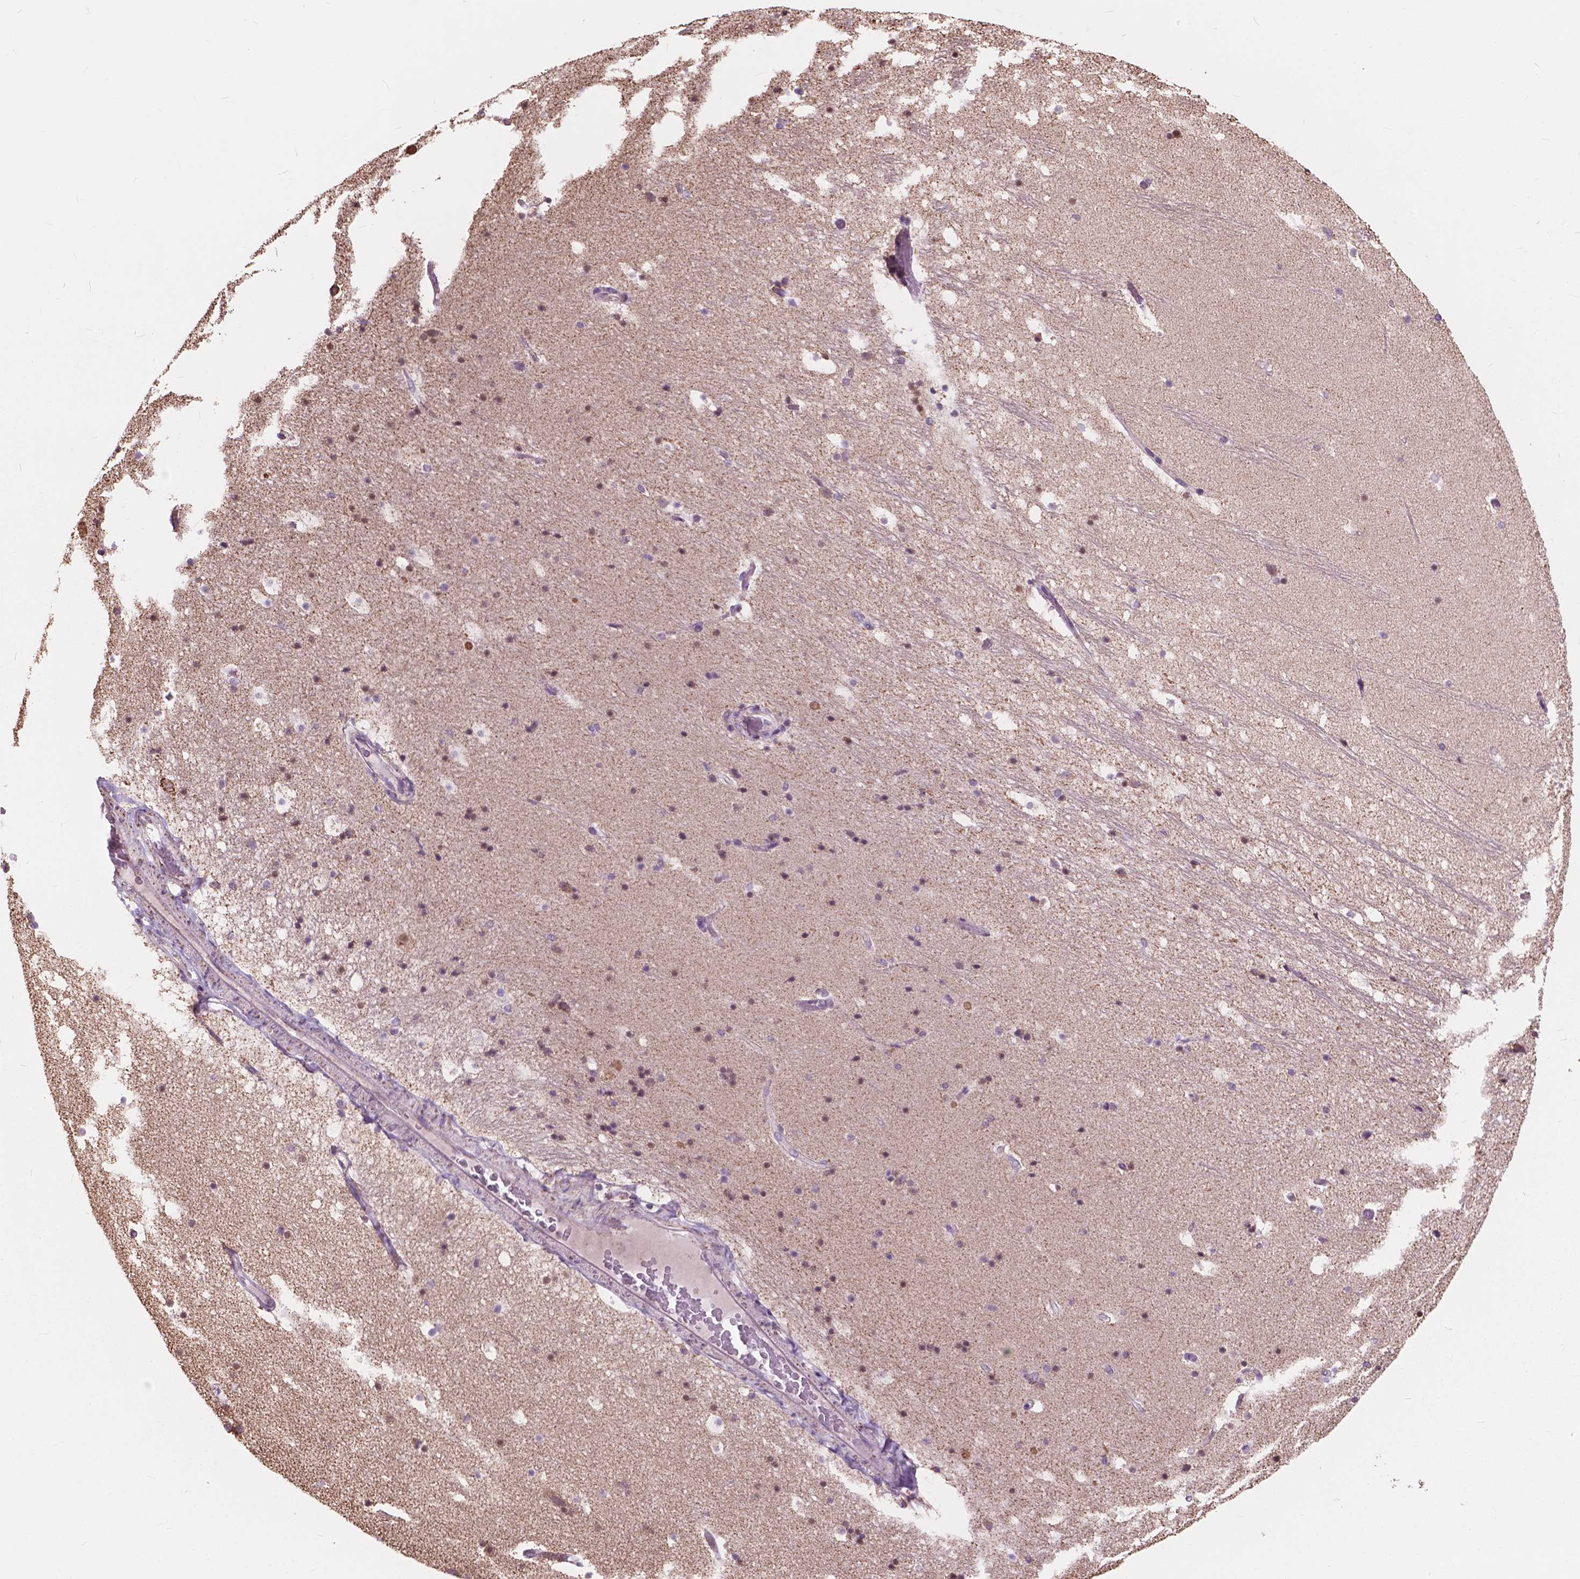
{"staining": {"intensity": "weak", "quantity": "<25%", "location": "cytoplasmic/membranous"}, "tissue": "hippocampus", "cell_type": "Glial cells", "image_type": "normal", "snomed": [{"axis": "morphology", "description": "Normal tissue, NOS"}, {"axis": "topography", "description": "Hippocampus"}], "caption": "High power microscopy photomicrograph of an immunohistochemistry image of unremarkable hippocampus, revealing no significant staining in glial cells. Nuclei are stained in blue.", "gene": "SCOC", "patient": {"sex": "male", "age": 26}}